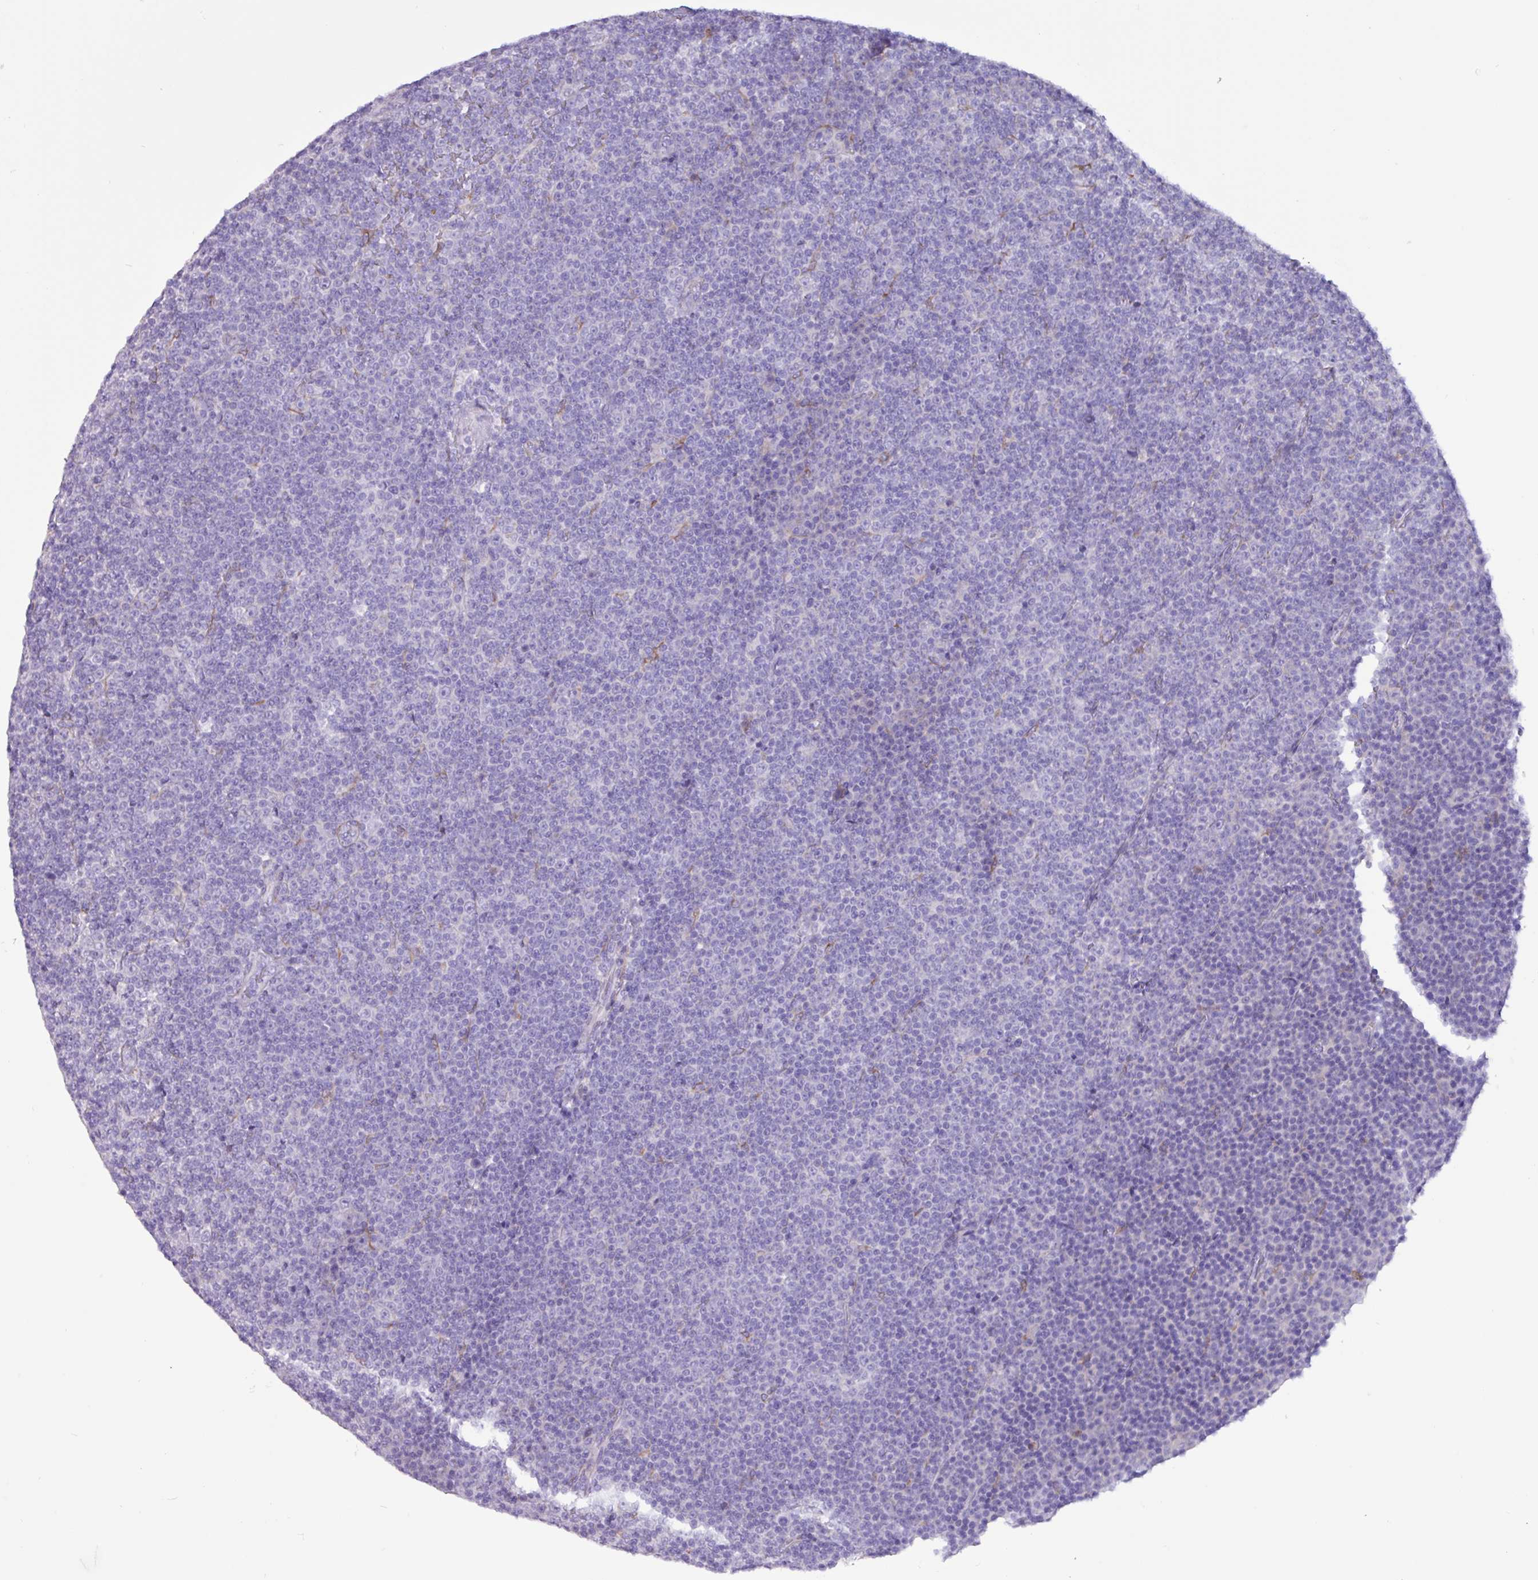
{"staining": {"intensity": "negative", "quantity": "none", "location": "none"}, "tissue": "lymphoma", "cell_type": "Tumor cells", "image_type": "cancer", "snomed": [{"axis": "morphology", "description": "Malignant lymphoma, non-Hodgkin's type, Low grade"}, {"axis": "topography", "description": "Lymph node"}], "caption": "This is an IHC photomicrograph of lymphoma. There is no expression in tumor cells.", "gene": "SLC38A1", "patient": {"sex": "female", "age": 67}}